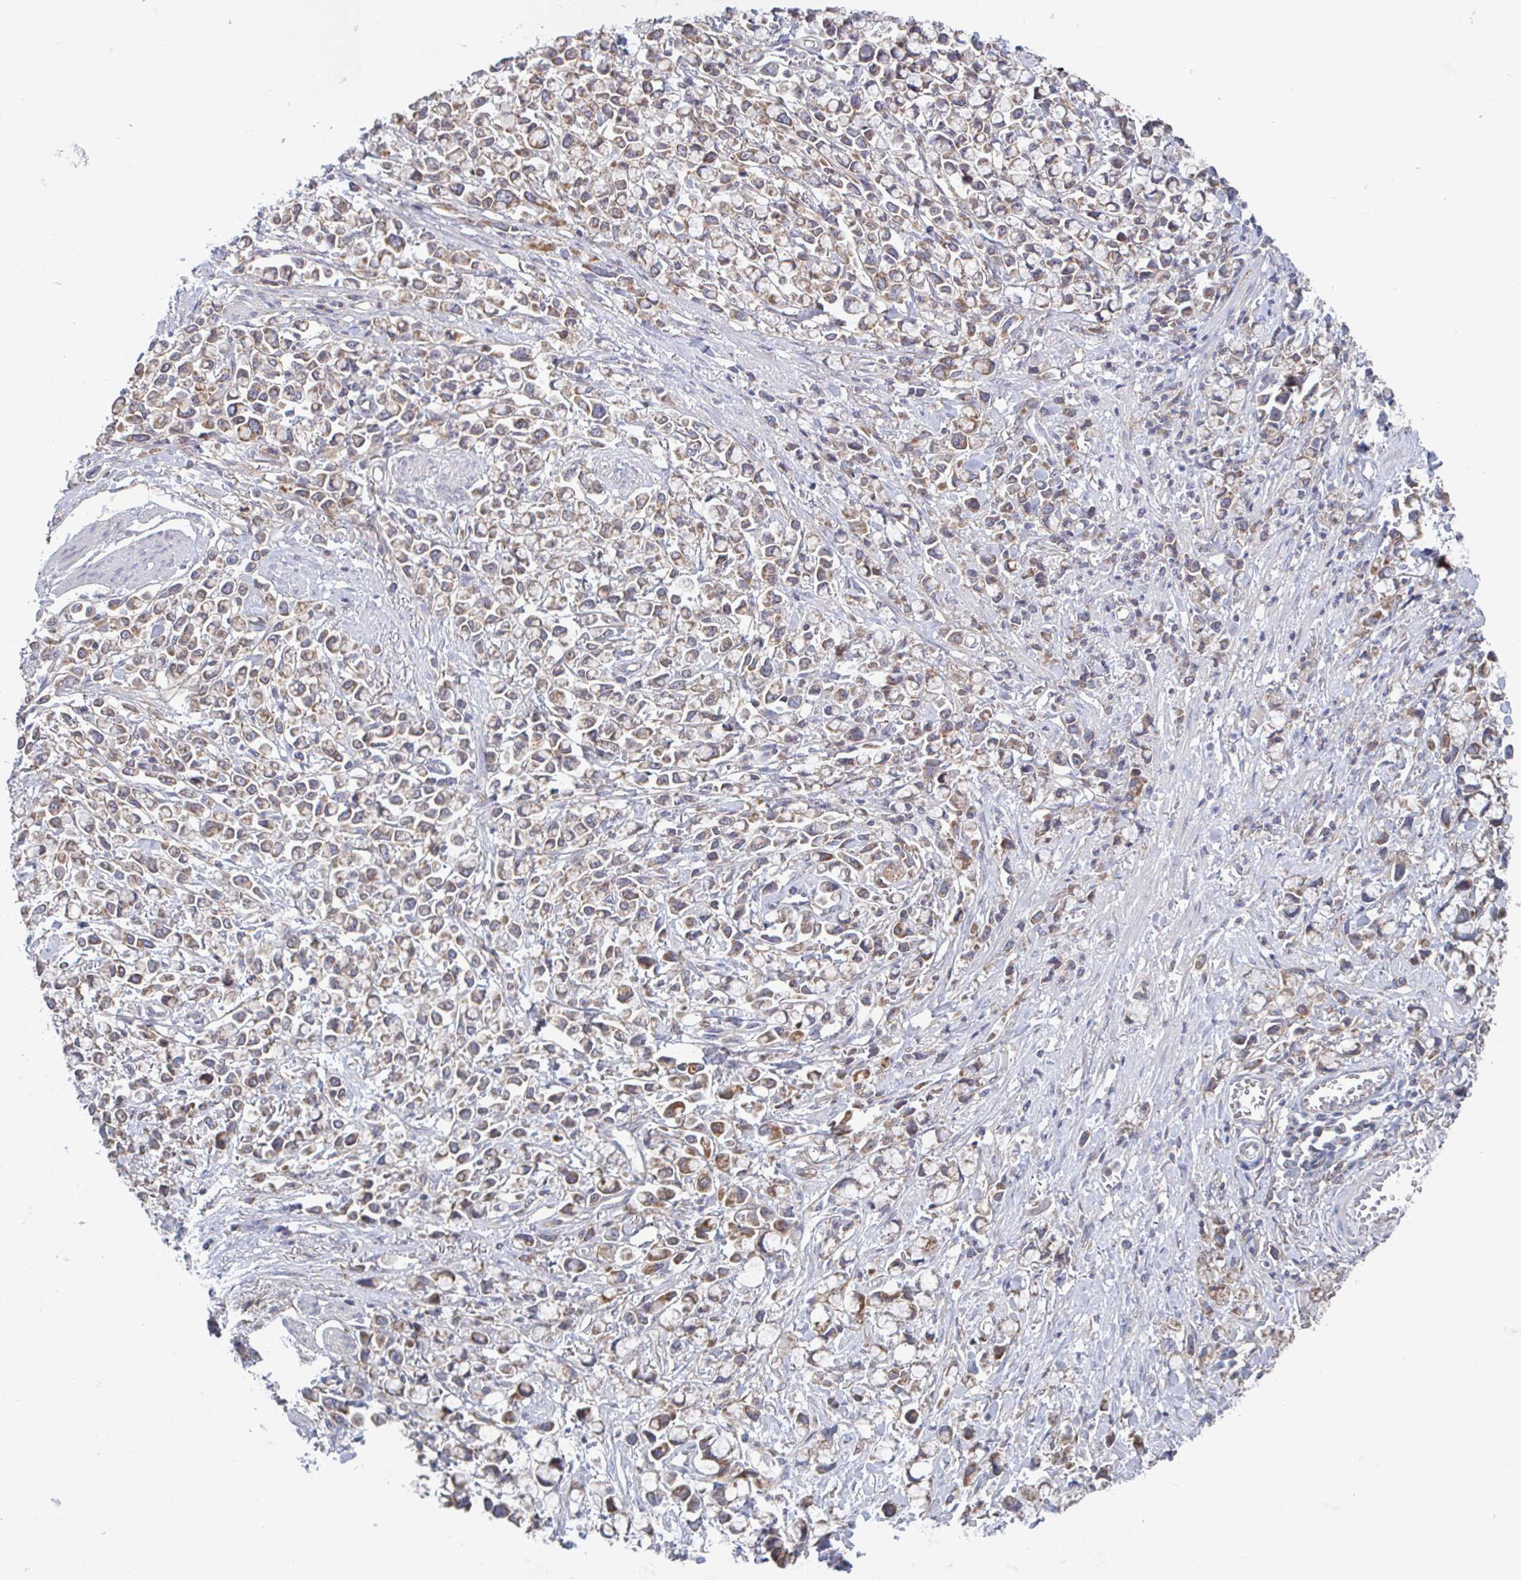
{"staining": {"intensity": "moderate", "quantity": ">75%", "location": "cytoplasmic/membranous"}, "tissue": "stomach cancer", "cell_type": "Tumor cells", "image_type": "cancer", "snomed": [{"axis": "morphology", "description": "Adenocarcinoma, NOS"}, {"axis": "topography", "description": "Stomach"}], "caption": "This image shows stomach cancer stained with immunohistochemistry (IHC) to label a protein in brown. The cytoplasmic/membranous of tumor cells show moderate positivity for the protein. Nuclei are counter-stained blue.", "gene": "SURF1", "patient": {"sex": "female", "age": 81}}